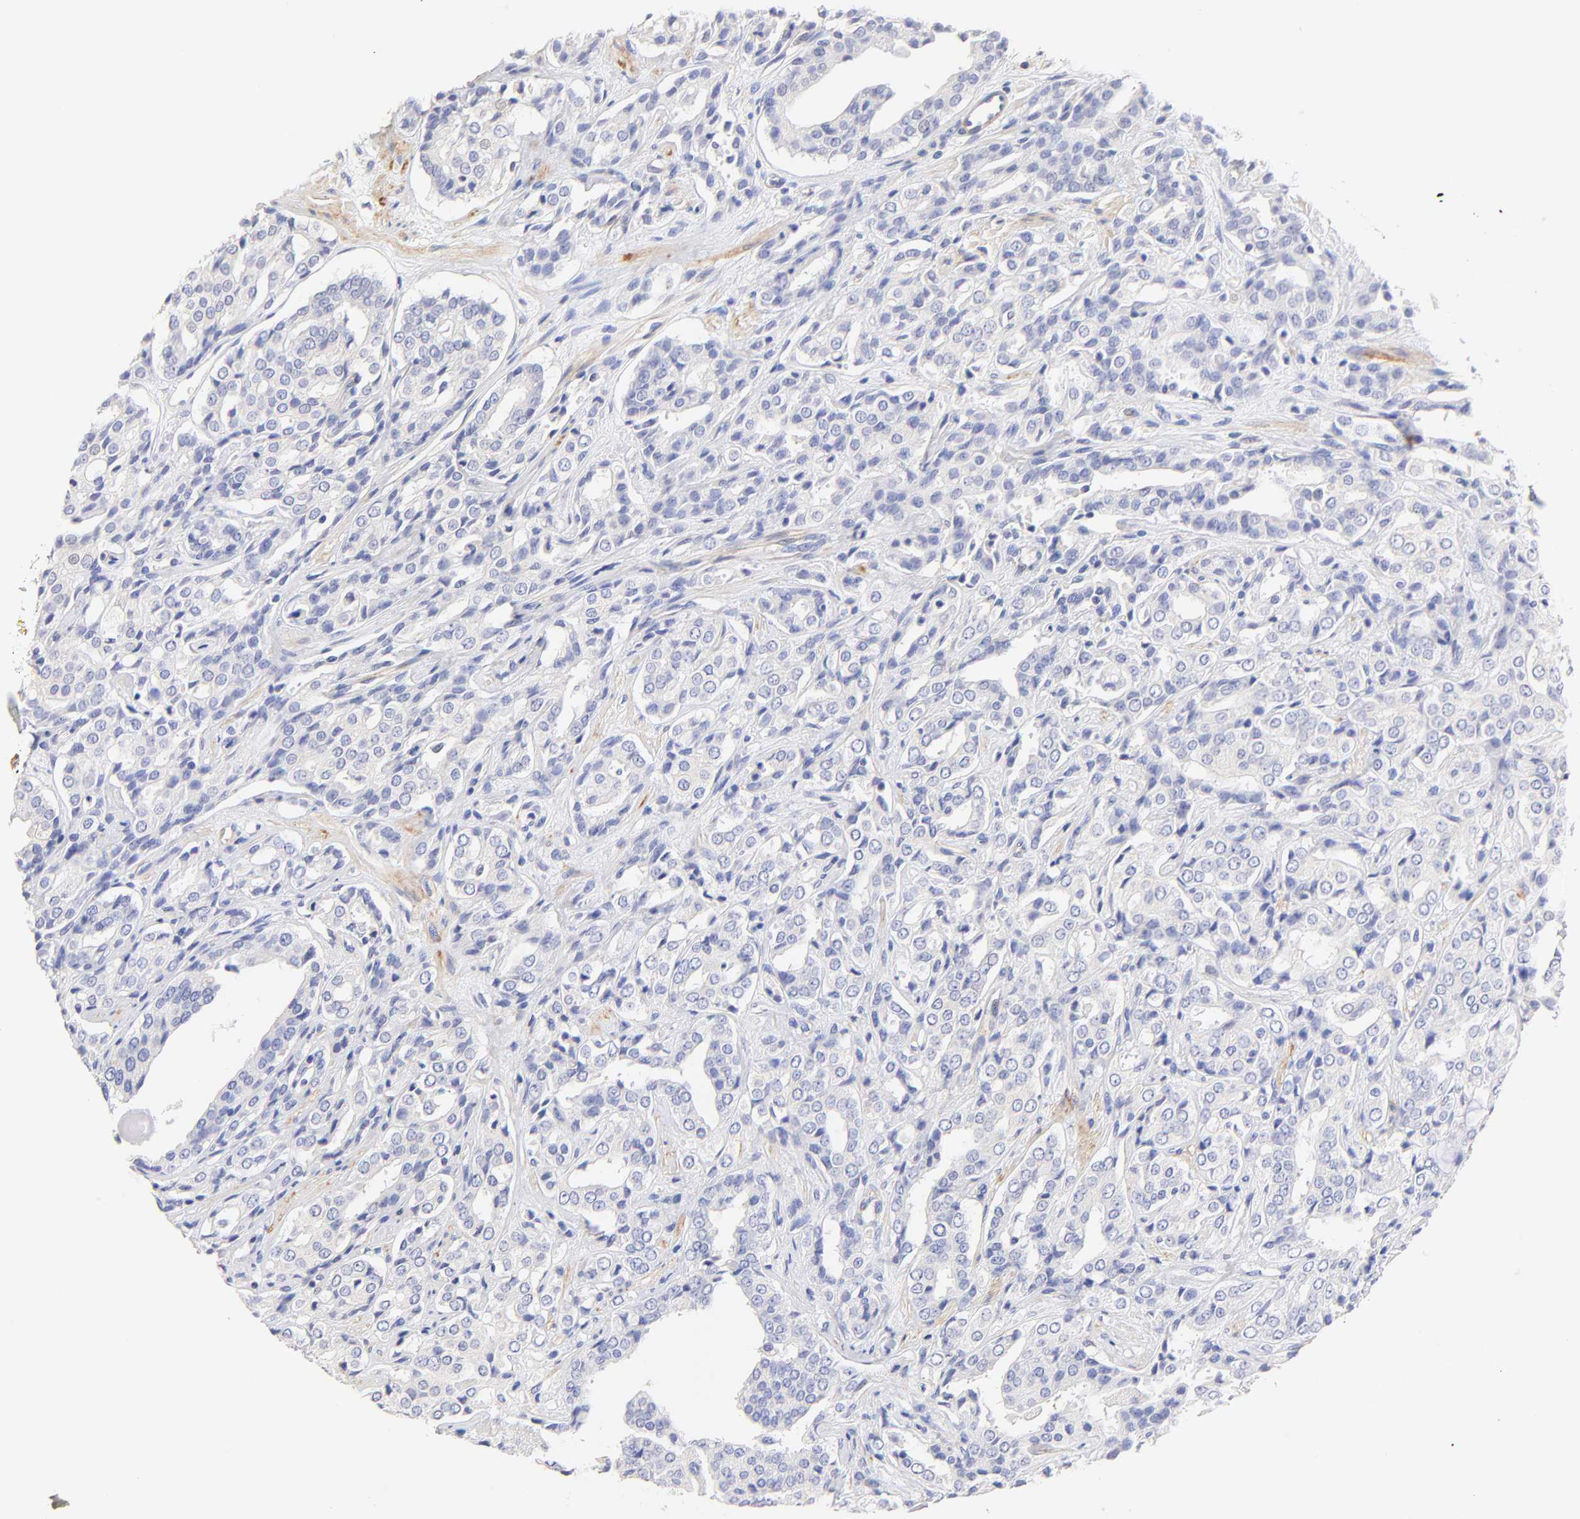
{"staining": {"intensity": "negative", "quantity": "none", "location": "none"}, "tissue": "prostate cancer", "cell_type": "Tumor cells", "image_type": "cancer", "snomed": [{"axis": "morphology", "description": "Adenocarcinoma, Medium grade"}, {"axis": "topography", "description": "Prostate"}], "caption": "This micrograph is of prostate cancer (adenocarcinoma (medium-grade)) stained with immunohistochemistry to label a protein in brown with the nuclei are counter-stained blue. There is no expression in tumor cells.", "gene": "ACTRT1", "patient": {"sex": "male", "age": 60}}